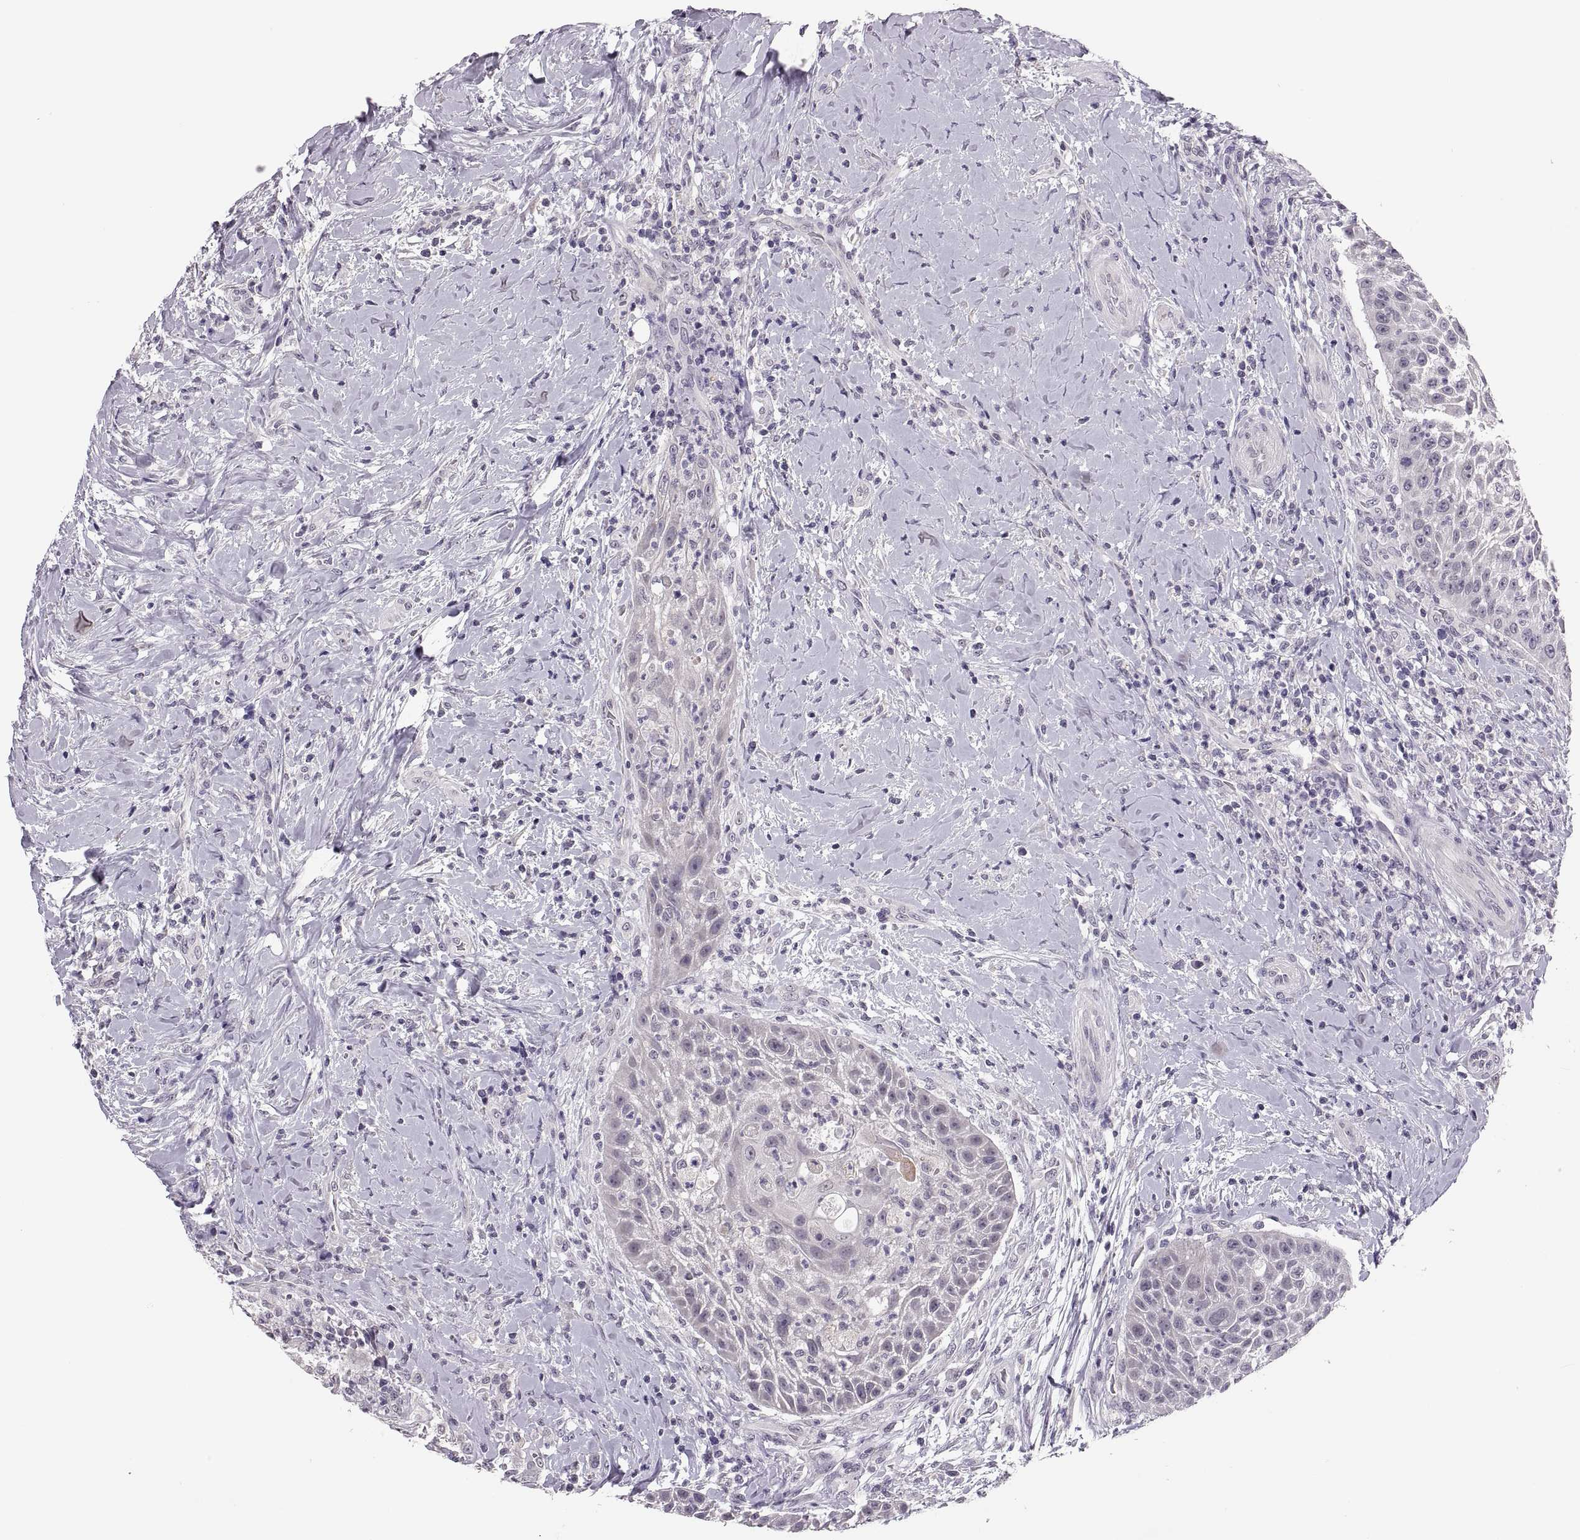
{"staining": {"intensity": "negative", "quantity": "none", "location": "none"}, "tissue": "head and neck cancer", "cell_type": "Tumor cells", "image_type": "cancer", "snomed": [{"axis": "morphology", "description": "Squamous cell carcinoma, NOS"}, {"axis": "topography", "description": "Head-Neck"}], "caption": "A micrograph of human head and neck squamous cell carcinoma is negative for staining in tumor cells.", "gene": "ADH6", "patient": {"sex": "male", "age": 69}}